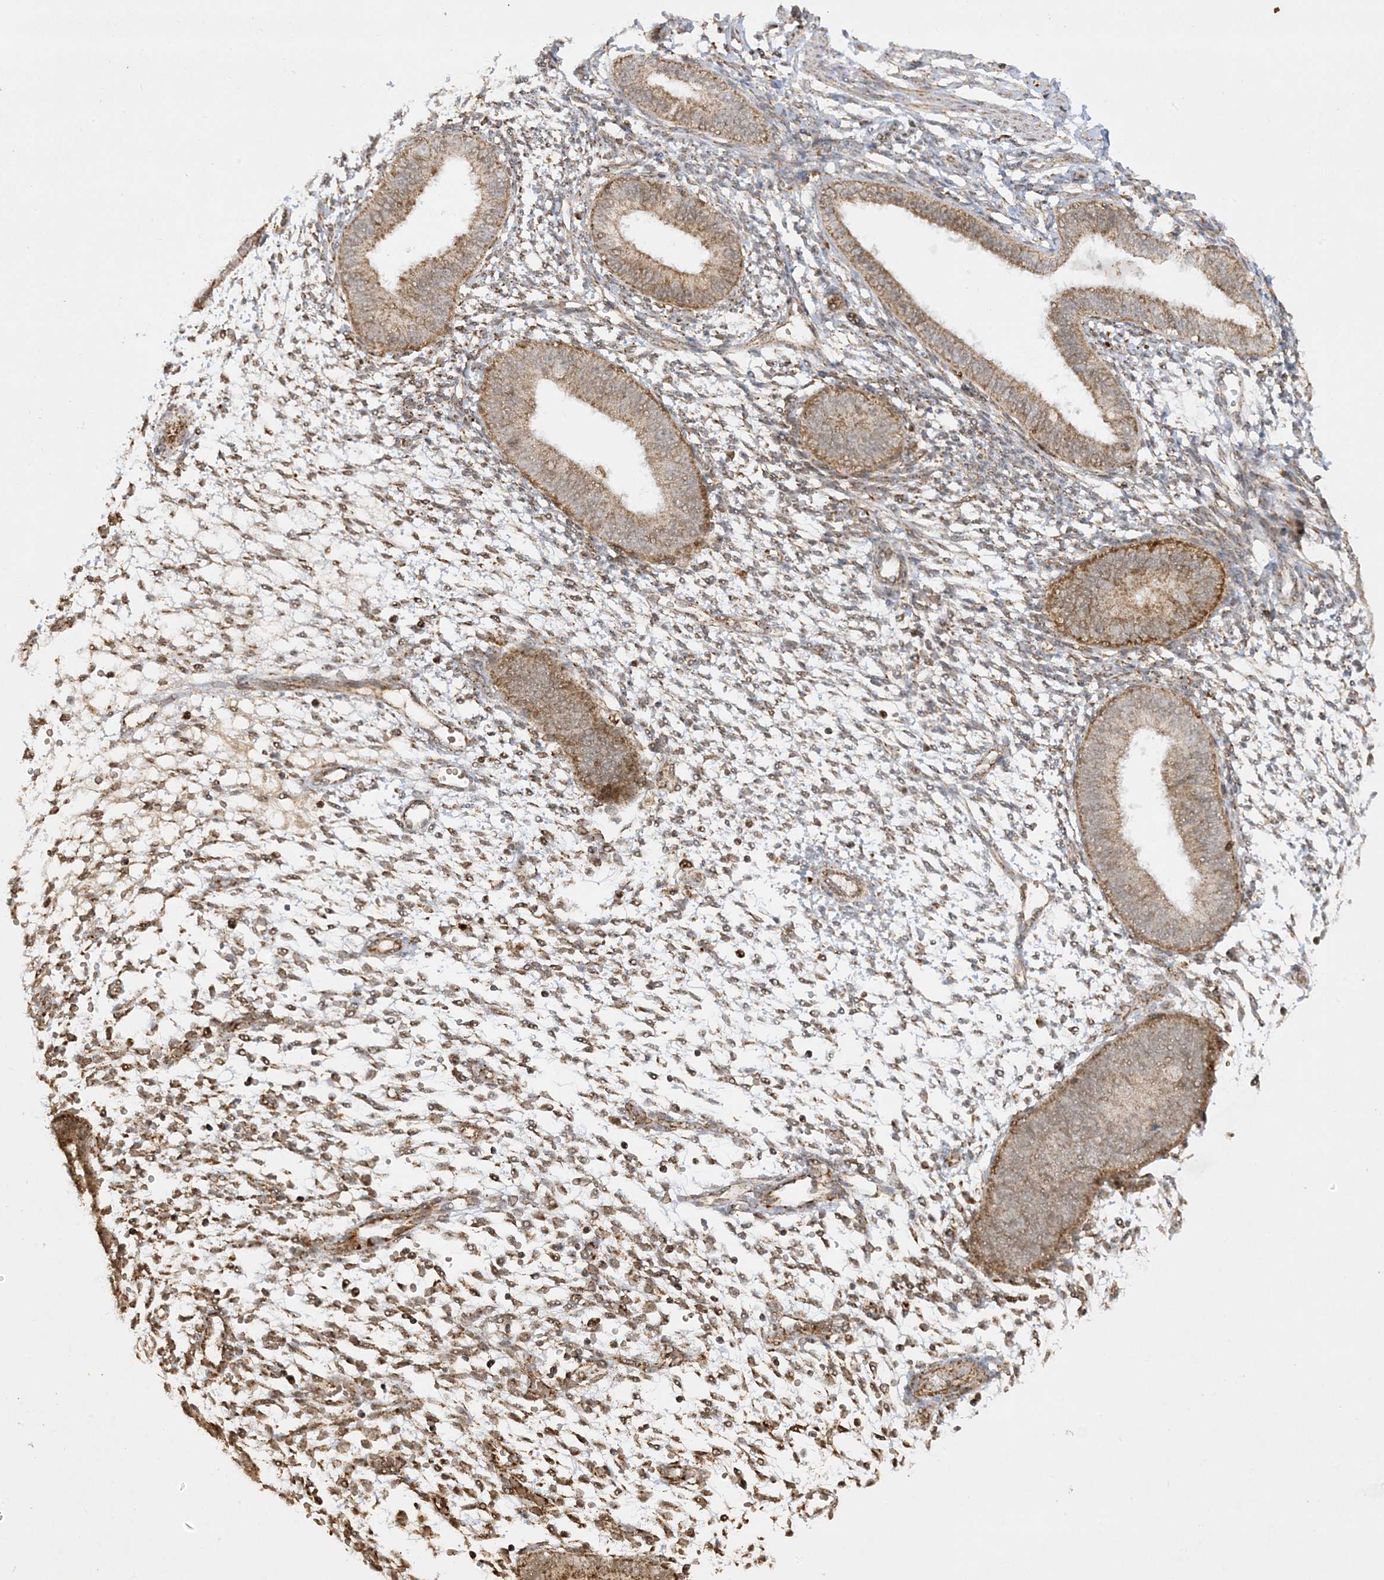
{"staining": {"intensity": "moderate", "quantity": "25%-75%", "location": "cytoplasmic/membranous"}, "tissue": "endometrium", "cell_type": "Cells in endometrial stroma", "image_type": "normal", "snomed": [{"axis": "morphology", "description": "Normal tissue, NOS"}, {"axis": "topography", "description": "Uterus"}, {"axis": "topography", "description": "Endometrium"}], "caption": "Moderate cytoplasmic/membranous protein staining is identified in approximately 25%-75% of cells in endometrial stroma in endometrium. (IHC, brightfield microscopy, high magnification).", "gene": "NDUFAF3", "patient": {"sex": "female", "age": 48}}